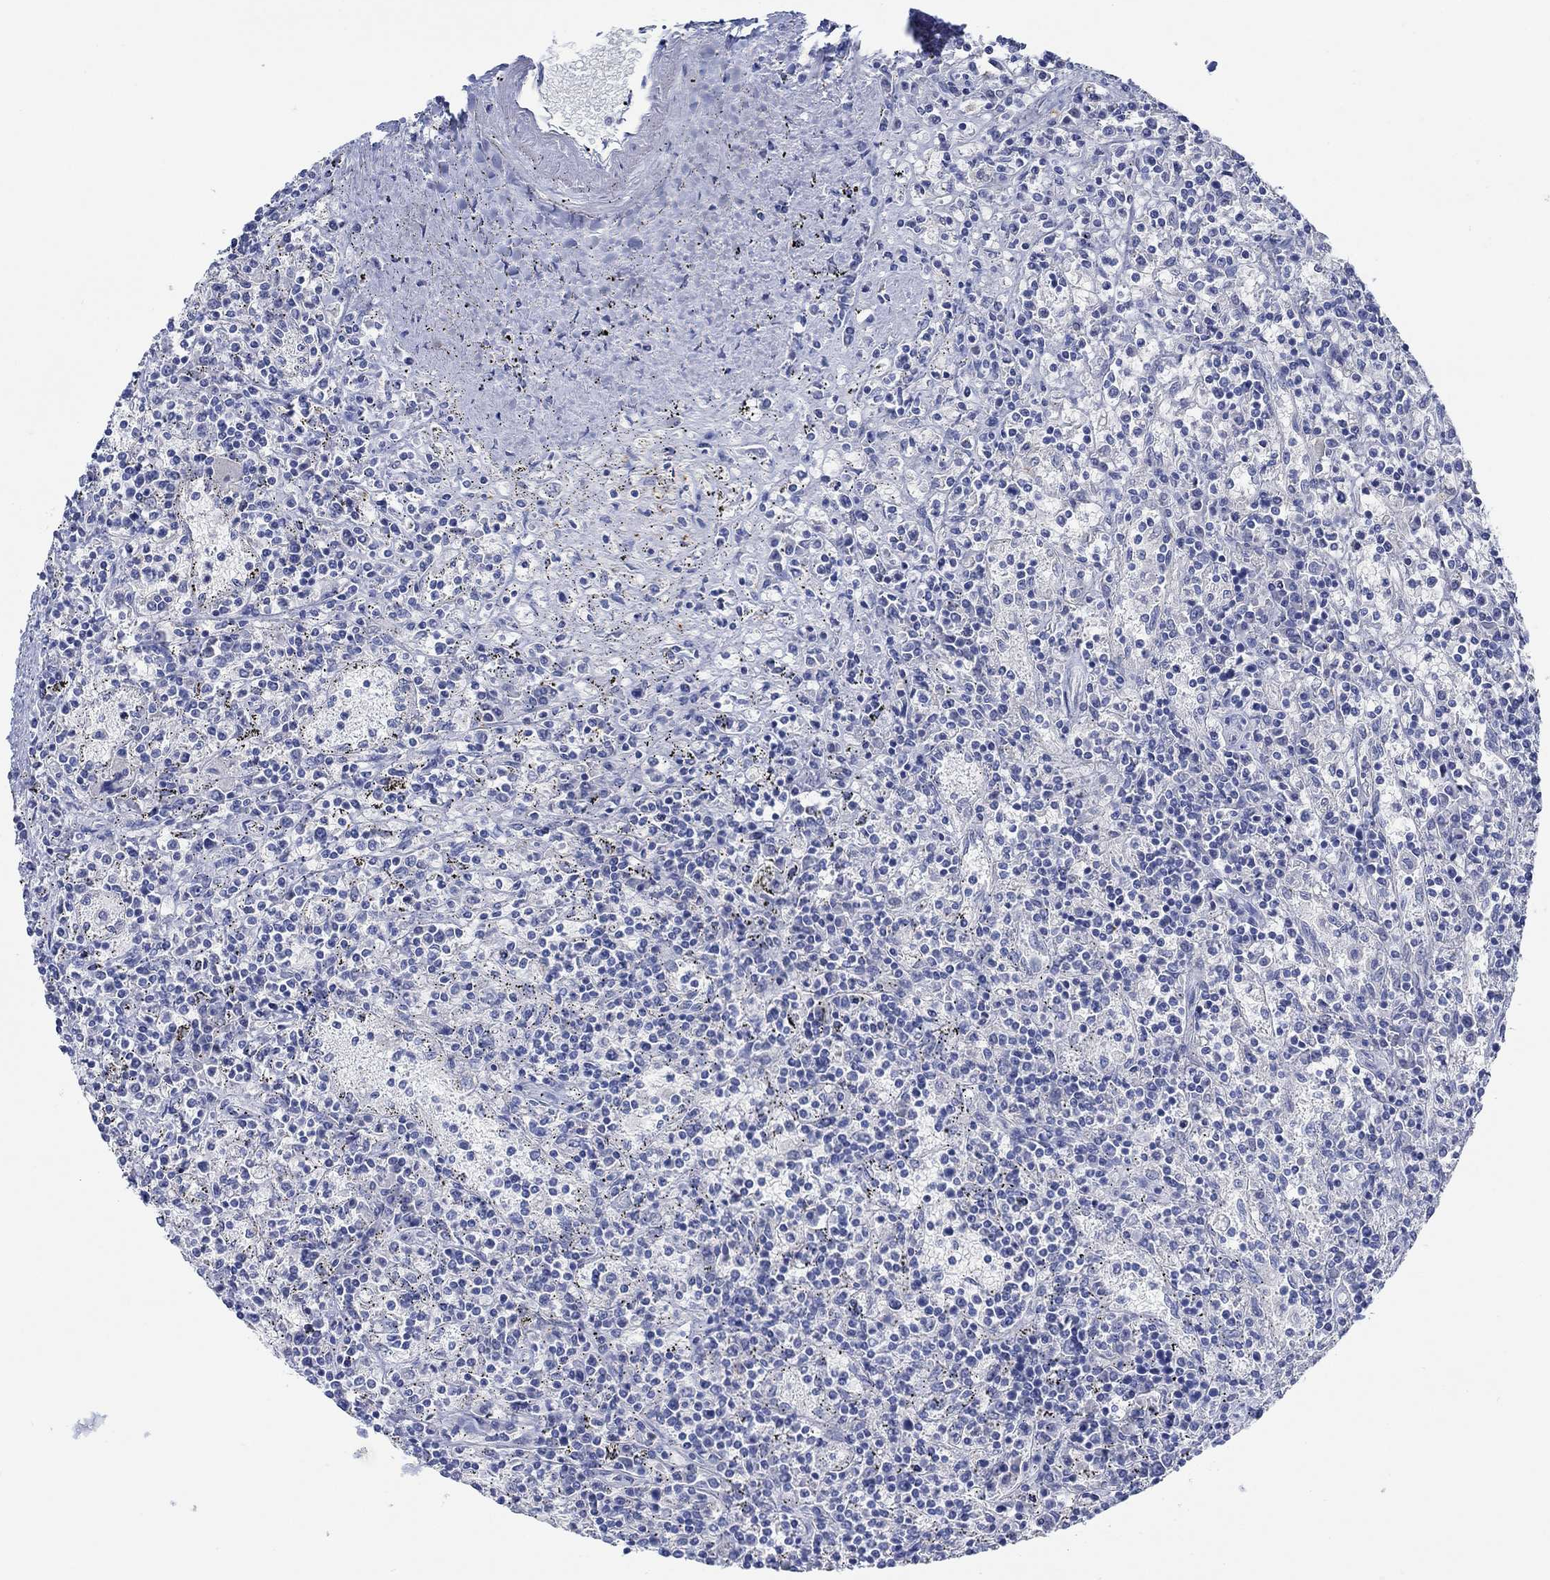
{"staining": {"intensity": "negative", "quantity": "none", "location": "none"}, "tissue": "lymphoma", "cell_type": "Tumor cells", "image_type": "cancer", "snomed": [{"axis": "morphology", "description": "Malignant lymphoma, non-Hodgkin's type, Low grade"}, {"axis": "topography", "description": "Spleen"}], "caption": "Immunohistochemistry image of human malignant lymphoma, non-Hodgkin's type (low-grade) stained for a protein (brown), which displays no expression in tumor cells.", "gene": "PPP1R17", "patient": {"sex": "male", "age": 62}}